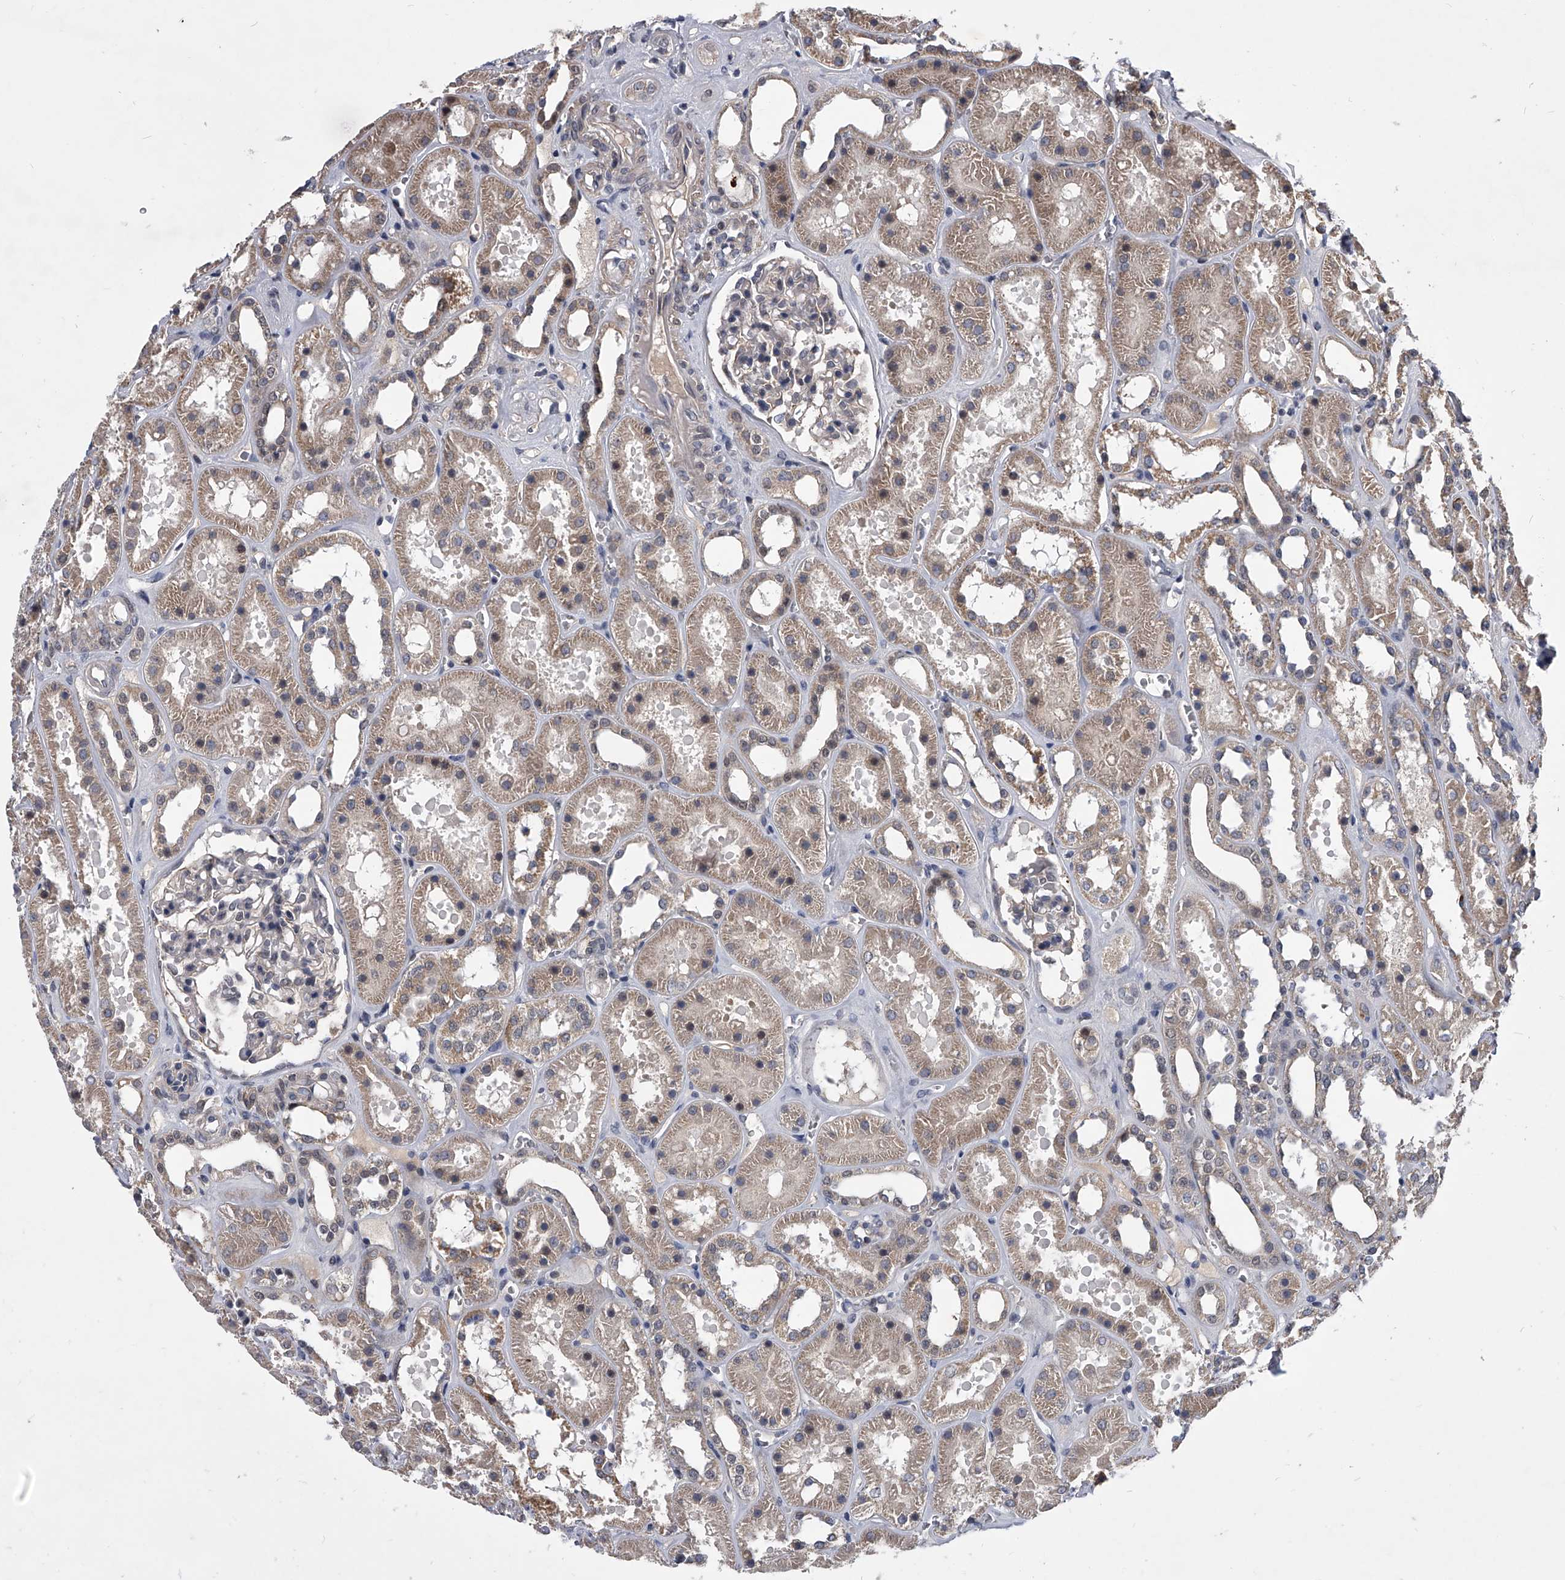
{"staining": {"intensity": "negative", "quantity": "none", "location": "none"}, "tissue": "kidney", "cell_type": "Cells in glomeruli", "image_type": "normal", "snomed": [{"axis": "morphology", "description": "Normal tissue, NOS"}, {"axis": "topography", "description": "Kidney"}], "caption": "The immunohistochemistry (IHC) image has no significant staining in cells in glomeruli of kidney. (Immunohistochemistry (ihc), brightfield microscopy, high magnification).", "gene": "ZNF76", "patient": {"sex": "female", "age": 41}}